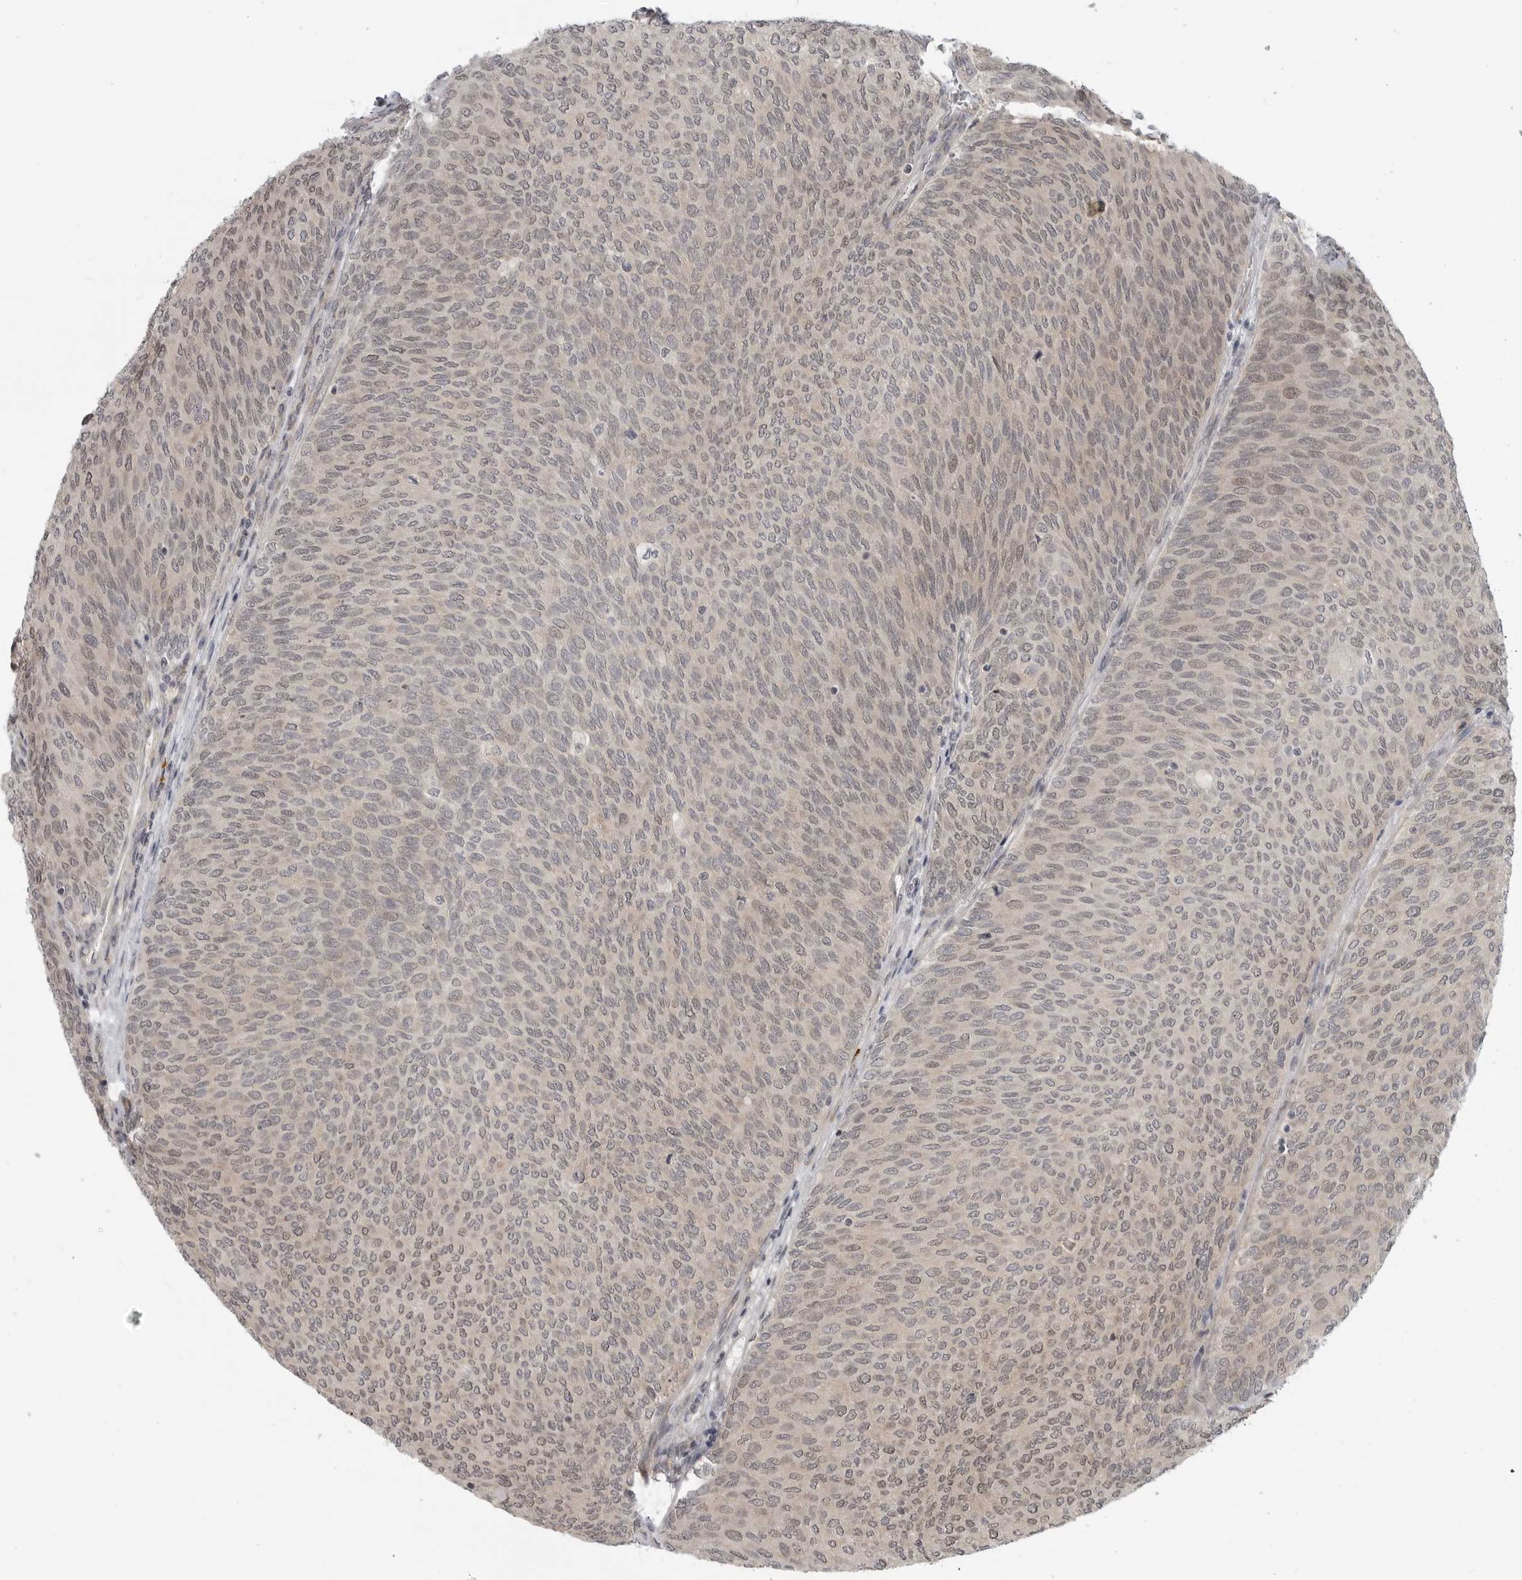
{"staining": {"intensity": "weak", "quantity": ">75%", "location": "cytoplasmic/membranous,nuclear"}, "tissue": "urothelial cancer", "cell_type": "Tumor cells", "image_type": "cancer", "snomed": [{"axis": "morphology", "description": "Urothelial carcinoma, Low grade"}, {"axis": "topography", "description": "Urinary bladder"}], "caption": "Urothelial cancer tissue displays weak cytoplasmic/membranous and nuclear expression in approximately >75% of tumor cells, visualized by immunohistochemistry.", "gene": "CEP295NL", "patient": {"sex": "female", "age": 79}}